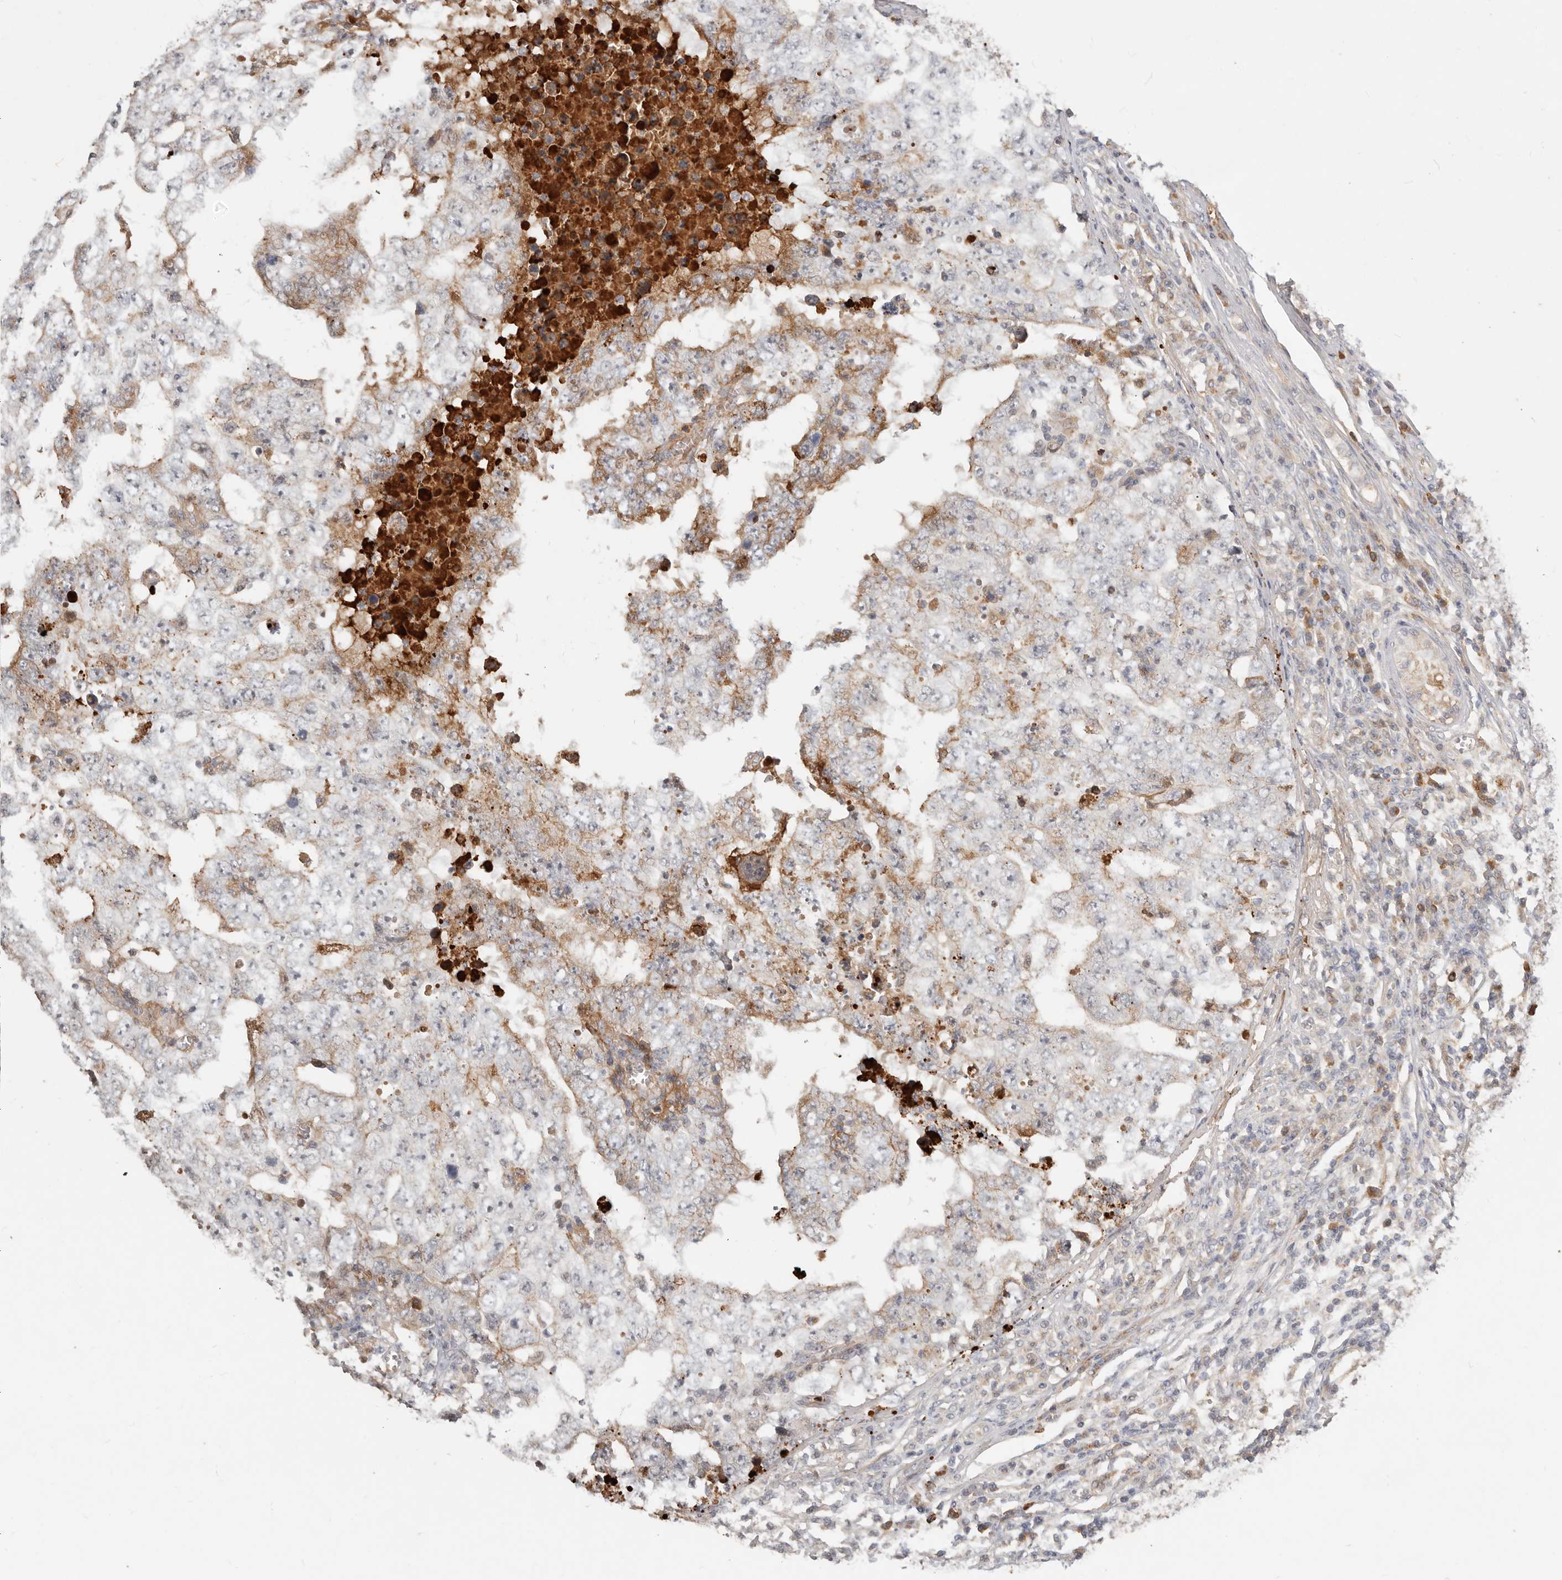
{"staining": {"intensity": "moderate", "quantity": "<25%", "location": "cytoplasmic/membranous"}, "tissue": "testis cancer", "cell_type": "Tumor cells", "image_type": "cancer", "snomed": [{"axis": "morphology", "description": "Carcinoma, Embryonal, NOS"}, {"axis": "topography", "description": "Testis"}], "caption": "IHC of embryonal carcinoma (testis) reveals low levels of moderate cytoplasmic/membranous positivity in approximately <25% of tumor cells. The staining was performed using DAB (3,3'-diaminobenzidine) to visualize the protein expression in brown, while the nuclei were stained in blue with hematoxylin (Magnification: 20x).", "gene": "MTFR2", "patient": {"sex": "male", "age": 26}}